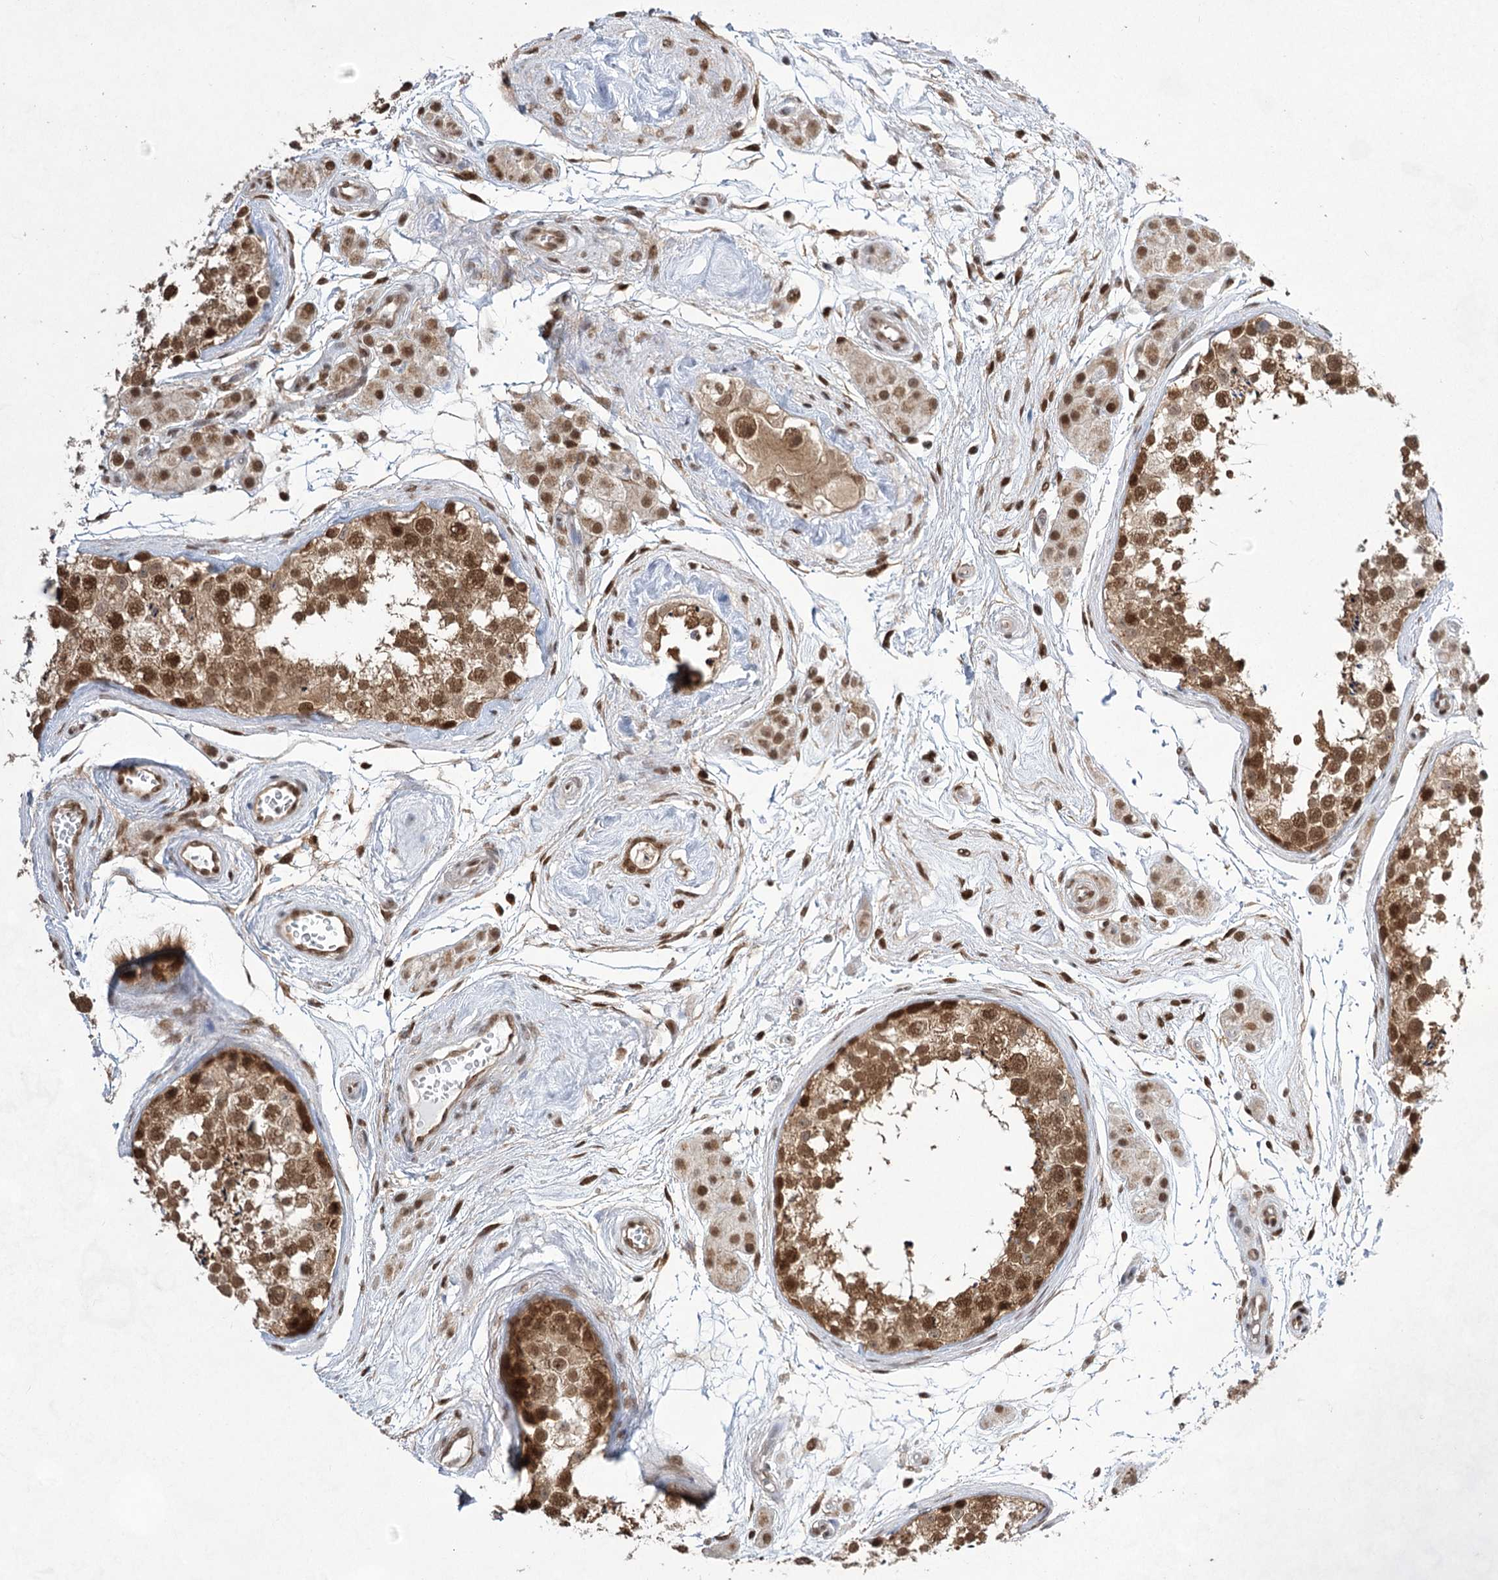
{"staining": {"intensity": "moderate", "quantity": ">75%", "location": "cytoplasmic/membranous,nuclear"}, "tissue": "testis", "cell_type": "Cells in seminiferous ducts", "image_type": "normal", "snomed": [{"axis": "morphology", "description": "Normal tissue, NOS"}, {"axis": "topography", "description": "Testis"}], "caption": "An IHC histopathology image of benign tissue is shown. Protein staining in brown shows moderate cytoplasmic/membranous,nuclear positivity in testis within cells in seminiferous ducts. (Brightfield microscopy of DAB IHC at high magnification).", "gene": "ZCCHC8", "patient": {"sex": "male", "age": 56}}